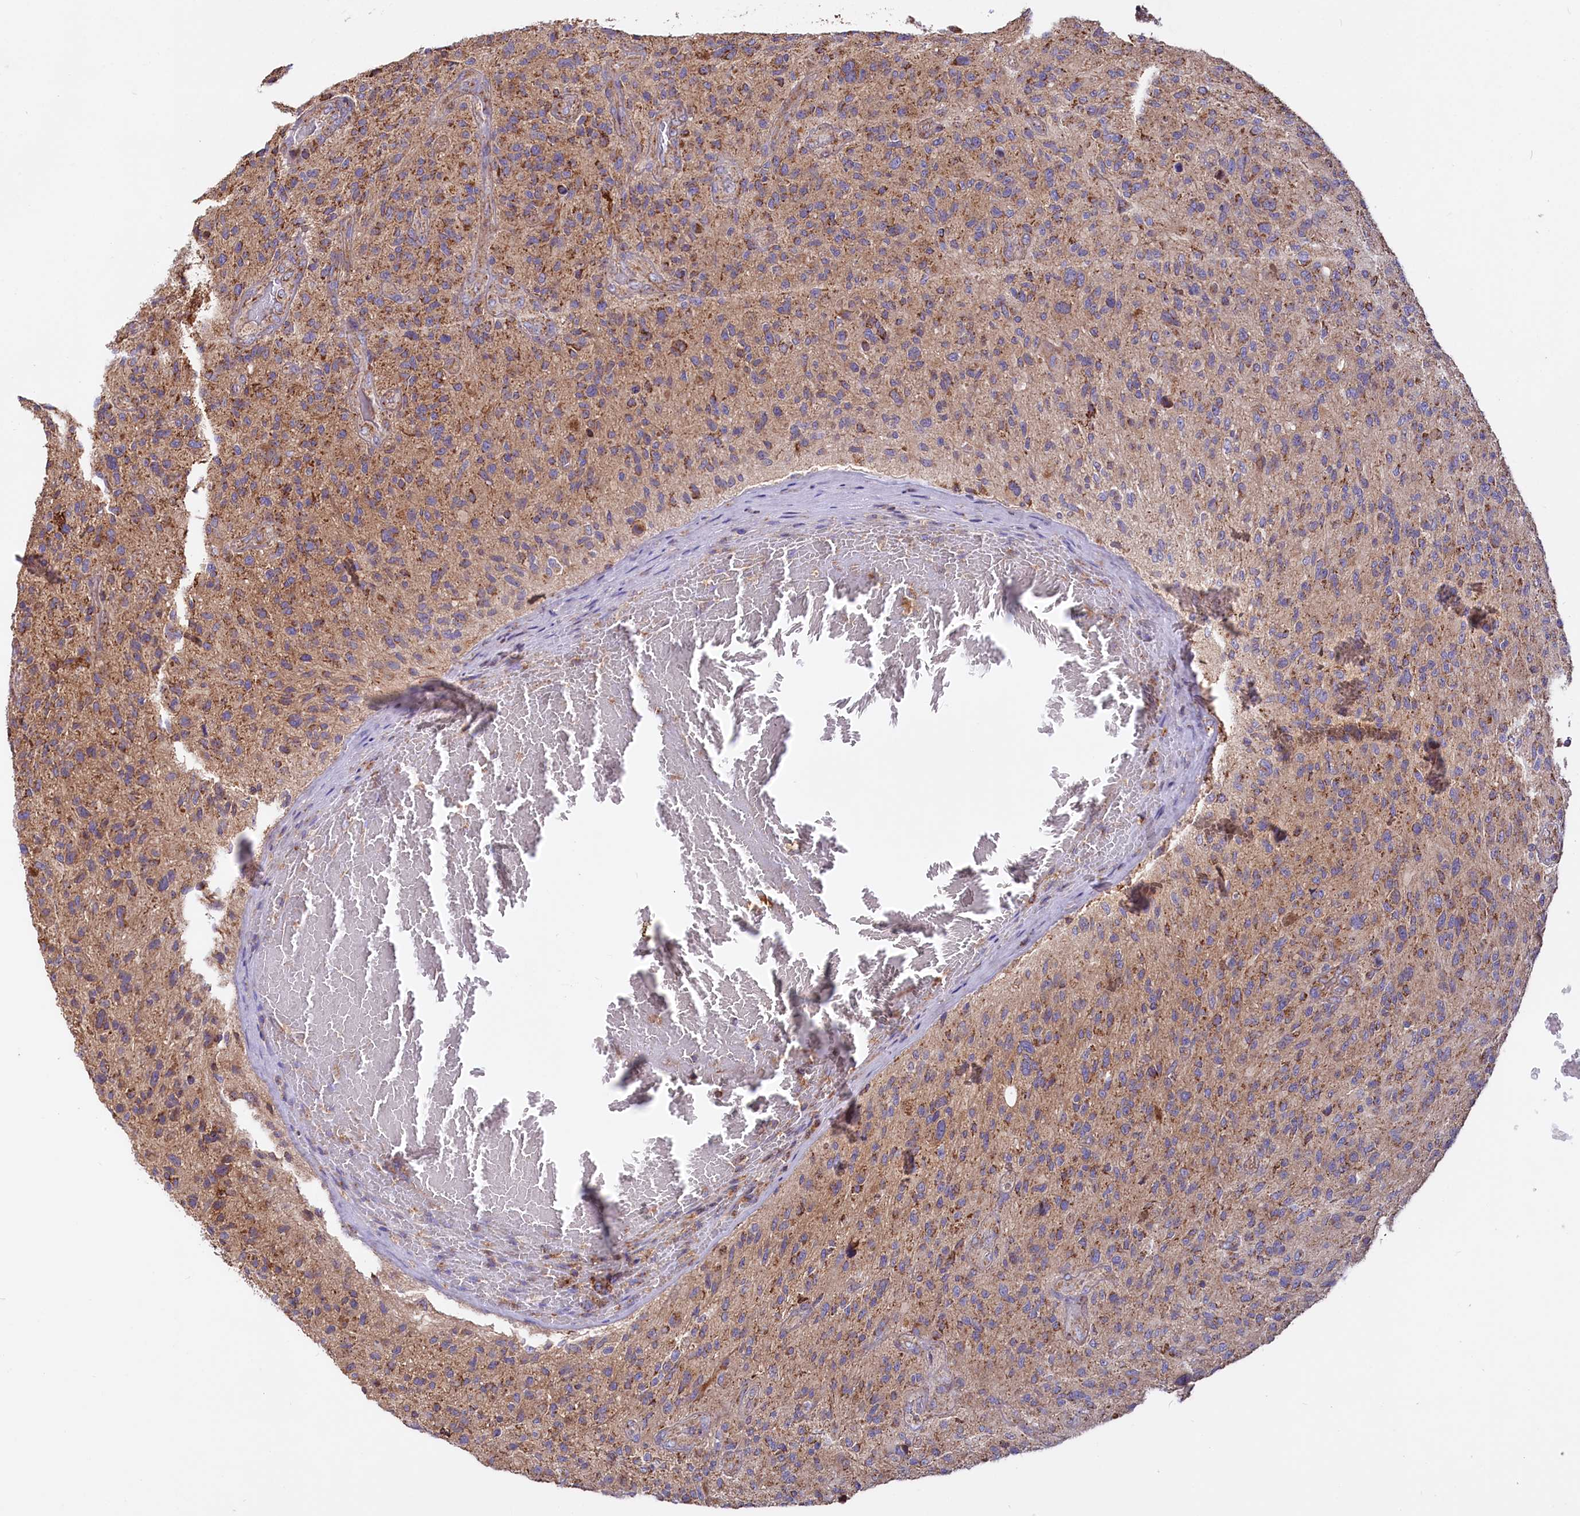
{"staining": {"intensity": "moderate", "quantity": "<25%", "location": "cytoplasmic/membranous"}, "tissue": "glioma", "cell_type": "Tumor cells", "image_type": "cancer", "snomed": [{"axis": "morphology", "description": "Glioma, malignant, High grade"}, {"axis": "topography", "description": "Brain"}], "caption": "Malignant glioma (high-grade) stained with DAB (3,3'-diaminobenzidine) immunohistochemistry (IHC) shows low levels of moderate cytoplasmic/membranous staining in about <25% of tumor cells.", "gene": "NUDT15", "patient": {"sex": "male", "age": 47}}